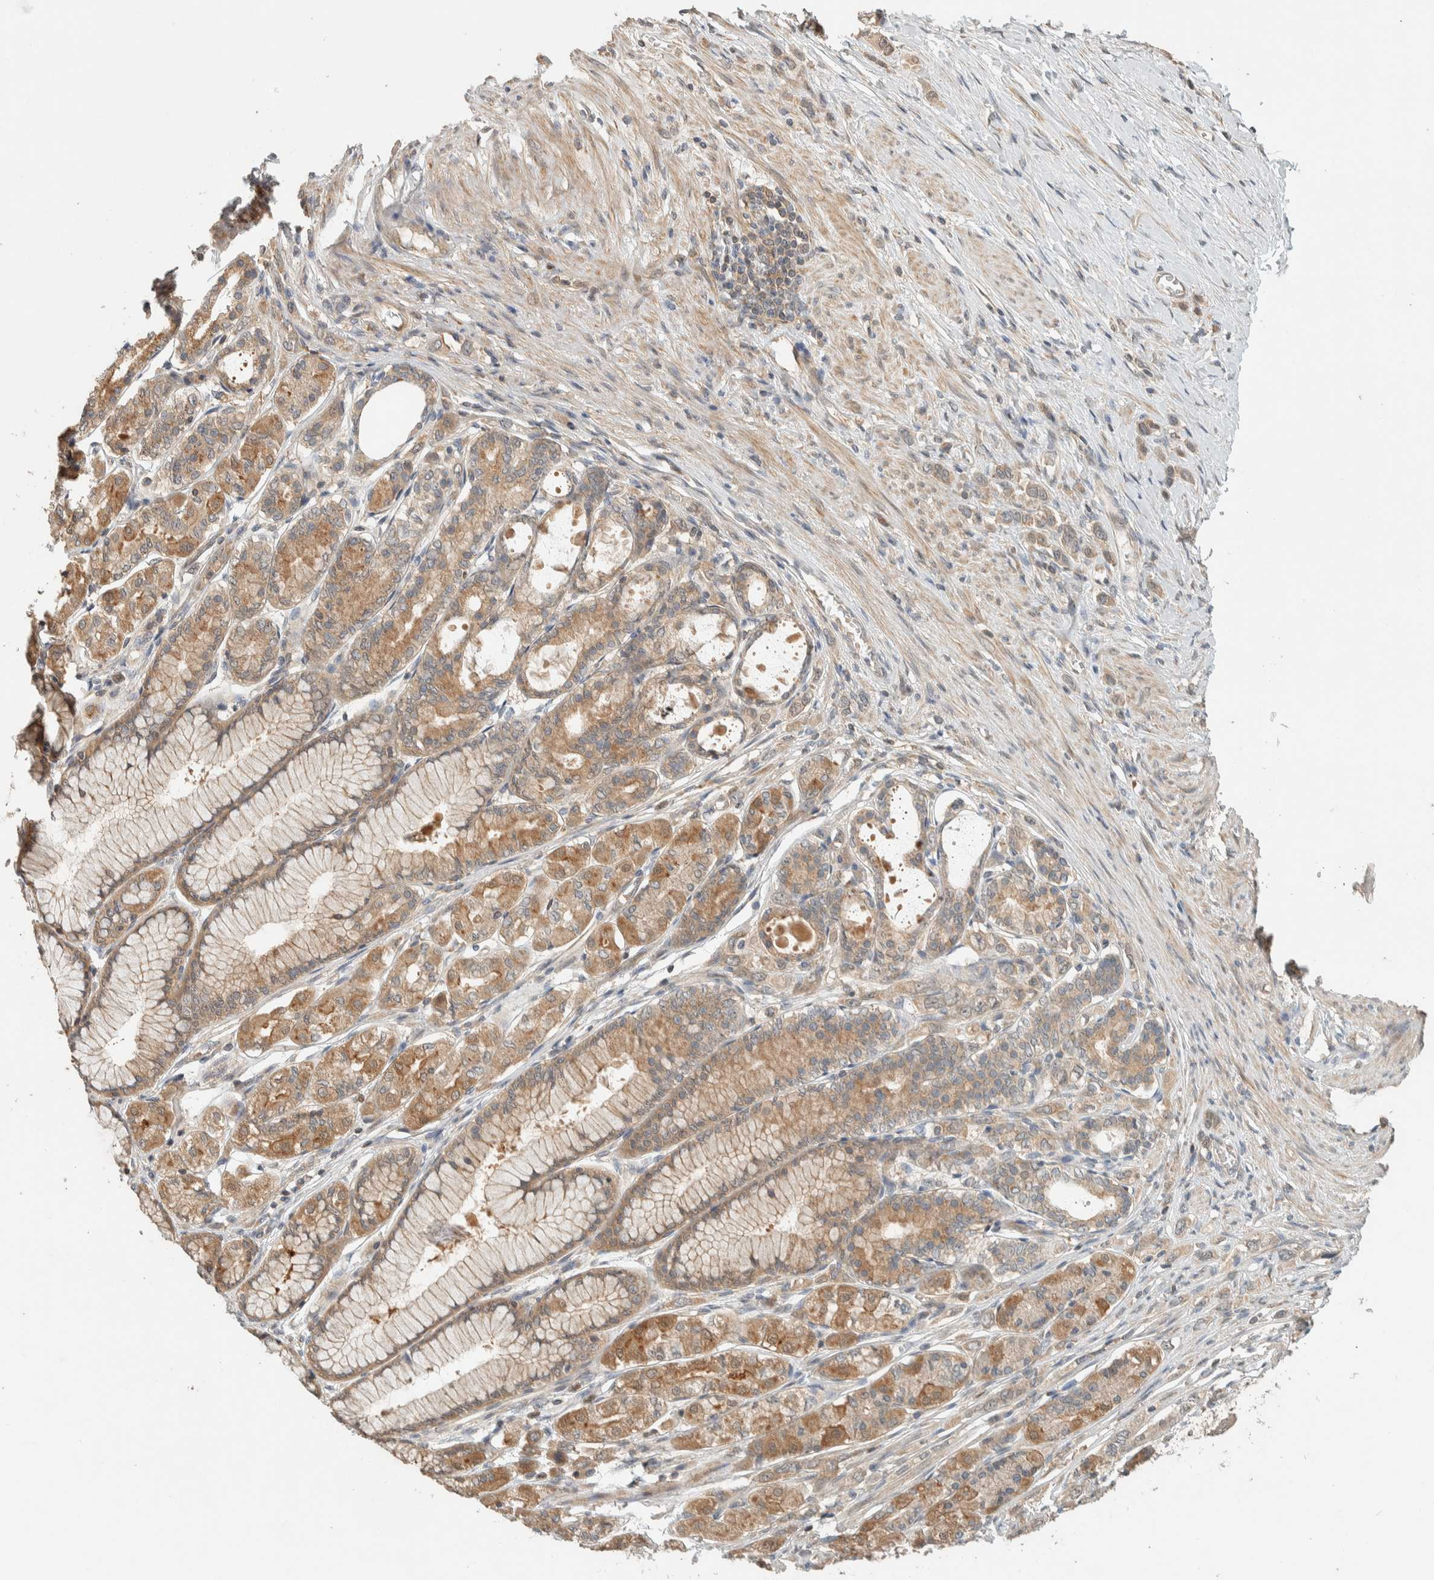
{"staining": {"intensity": "moderate", "quantity": ">75%", "location": "cytoplasmic/membranous"}, "tissue": "stomach cancer", "cell_type": "Tumor cells", "image_type": "cancer", "snomed": [{"axis": "morphology", "description": "Adenocarcinoma, NOS"}, {"axis": "topography", "description": "Stomach"}], "caption": "Protein analysis of stomach cancer (adenocarcinoma) tissue reveals moderate cytoplasmic/membranous staining in about >75% of tumor cells.", "gene": "ADSS2", "patient": {"sex": "female", "age": 65}}